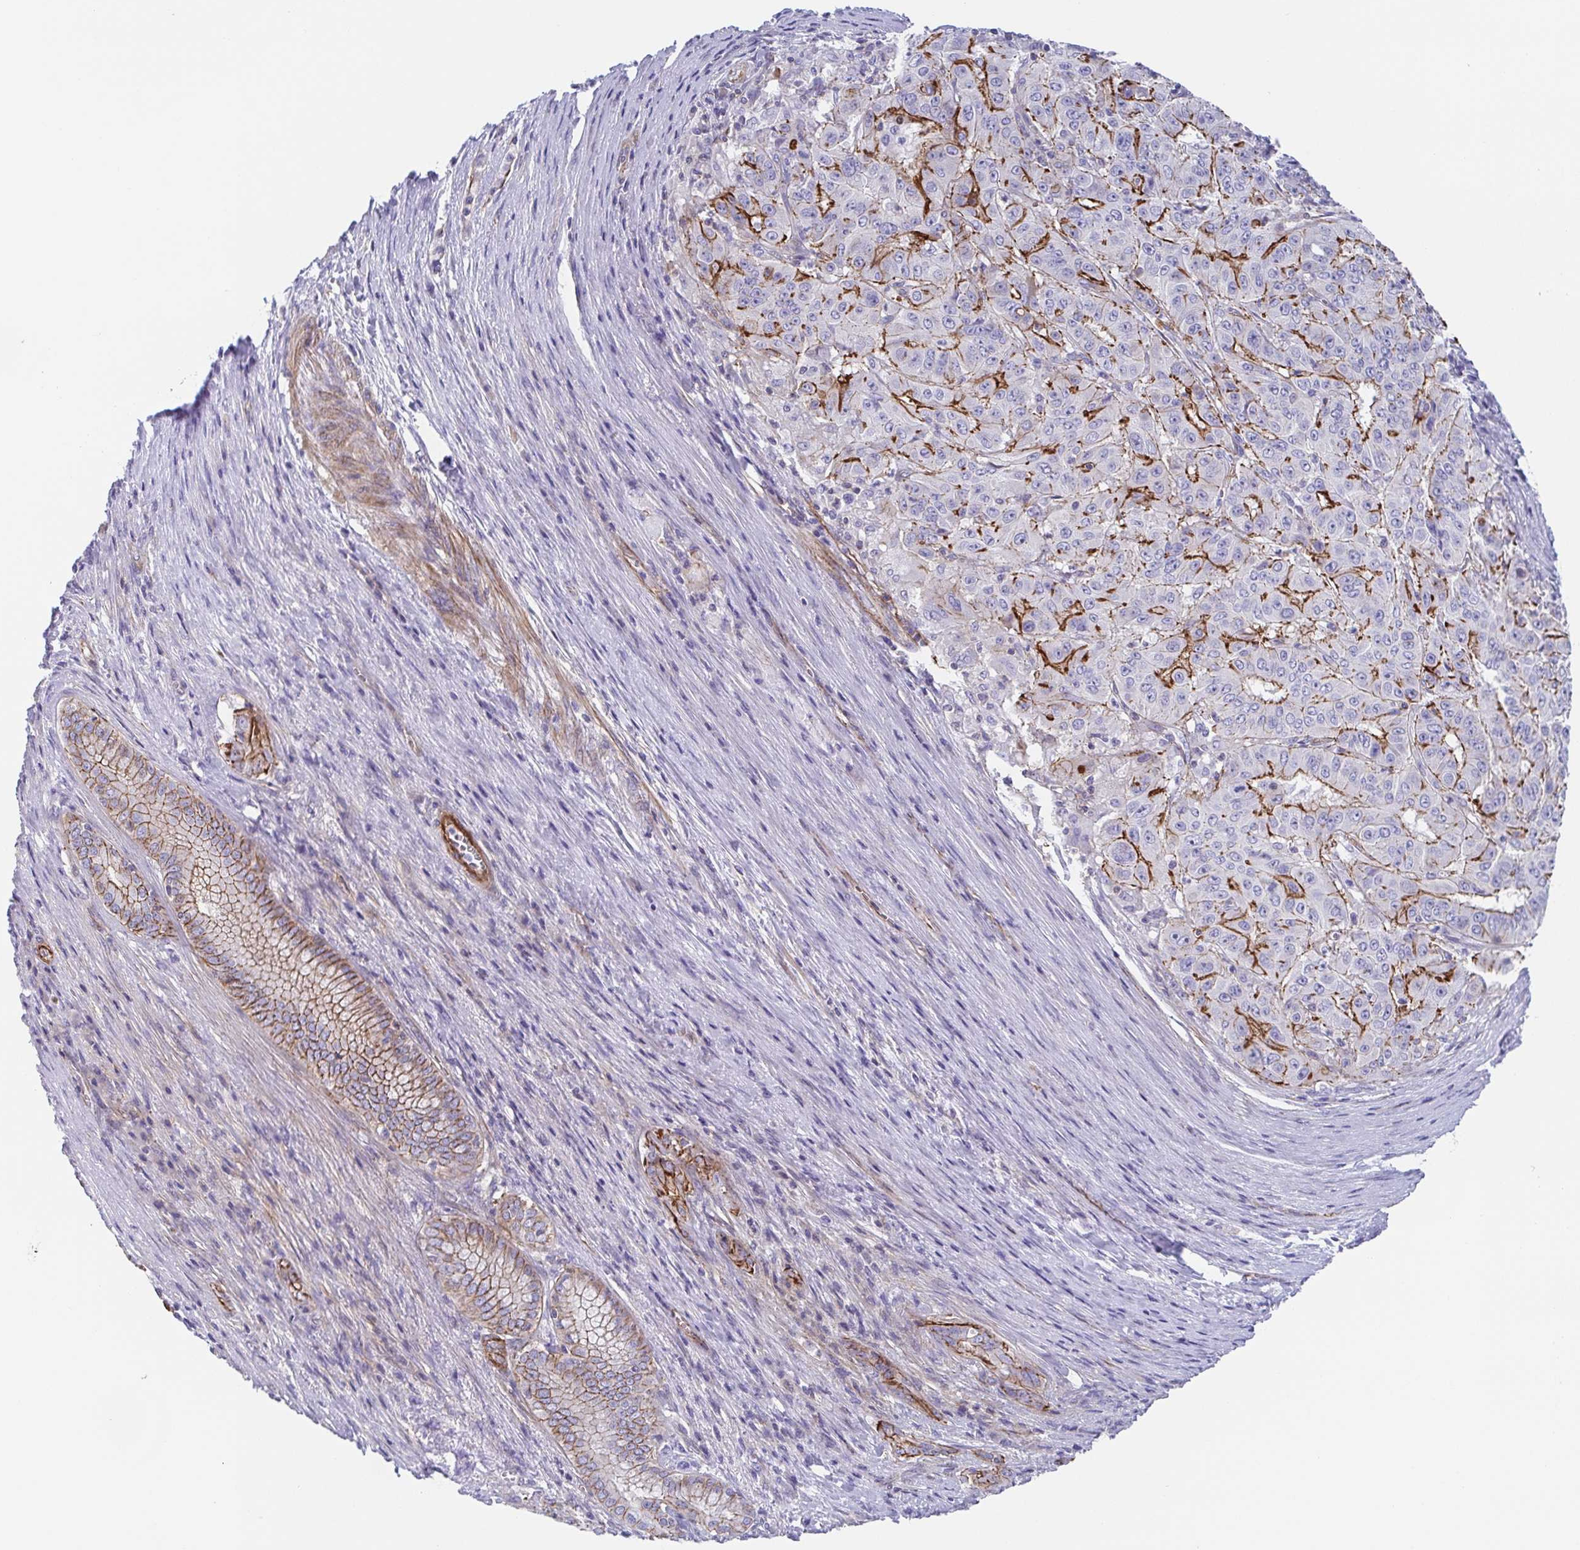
{"staining": {"intensity": "moderate", "quantity": "25%-75%", "location": "cytoplasmic/membranous"}, "tissue": "pancreatic cancer", "cell_type": "Tumor cells", "image_type": "cancer", "snomed": [{"axis": "morphology", "description": "Adenocarcinoma, NOS"}, {"axis": "topography", "description": "Pancreas"}], "caption": "Pancreatic cancer stained for a protein (brown) shows moderate cytoplasmic/membranous positive expression in about 25%-75% of tumor cells.", "gene": "TRAM2", "patient": {"sex": "male", "age": 63}}